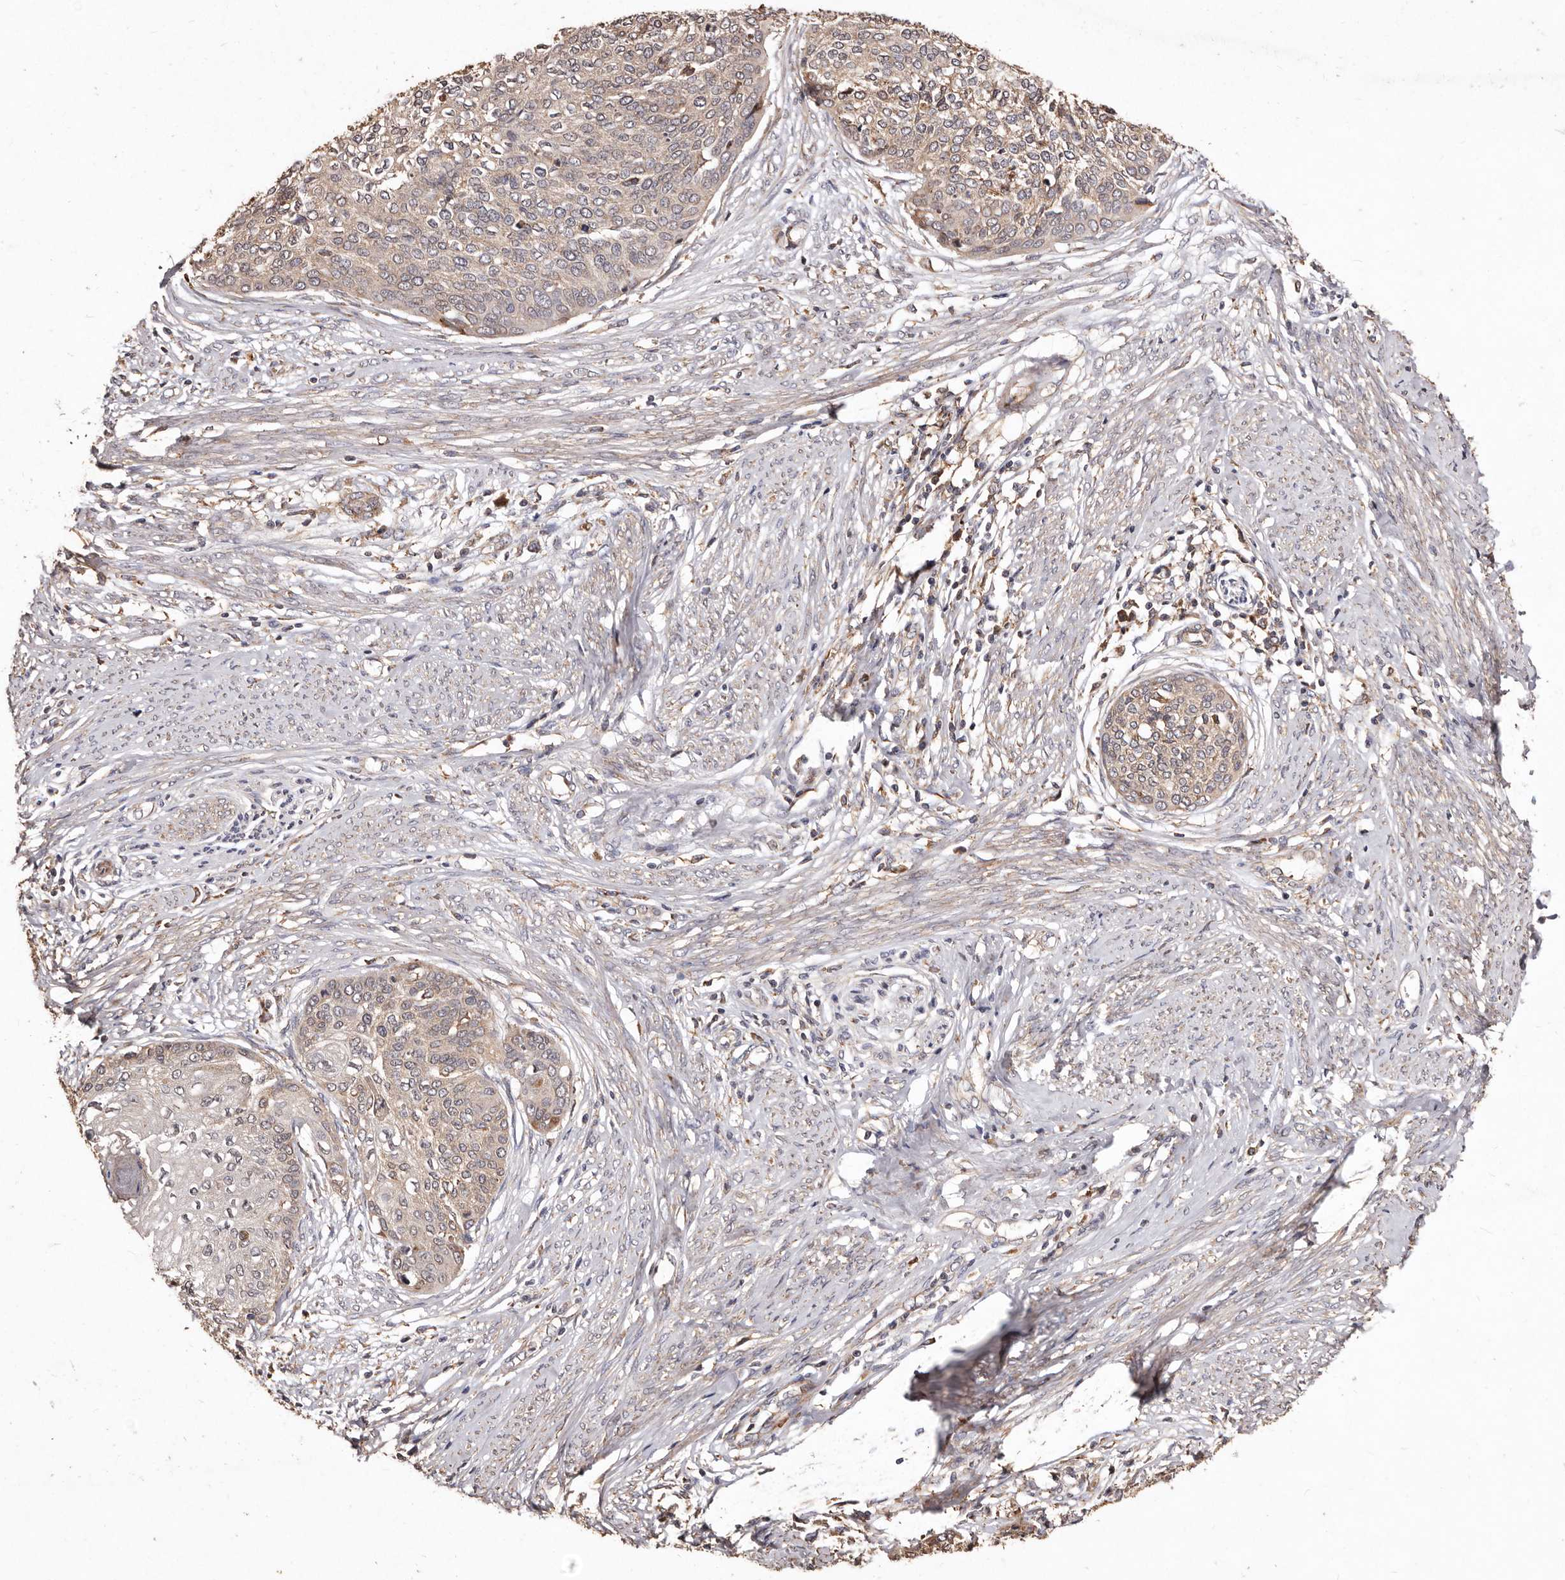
{"staining": {"intensity": "weak", "quantity": "<25%", "location": "cytoplasmic/membranous"}, "tissue": "cervical cancer", "cell_type": "Tumor cells", "image_type": "cancer", "snomed": [{"axis": "morphology", "description": "Squamous cell carcinoma, NOS"}, {"axis": "topography", "description": "Cervix"}], "caption": "An IHC micrograph of cervical cancer (squamous cell carcinoma) is shown. There is no staining in tumor cells of cervical cancer (squamous cell carcinoma).", "gene": "STEAP2", "patient": {"sex": "female", "age": 37}}